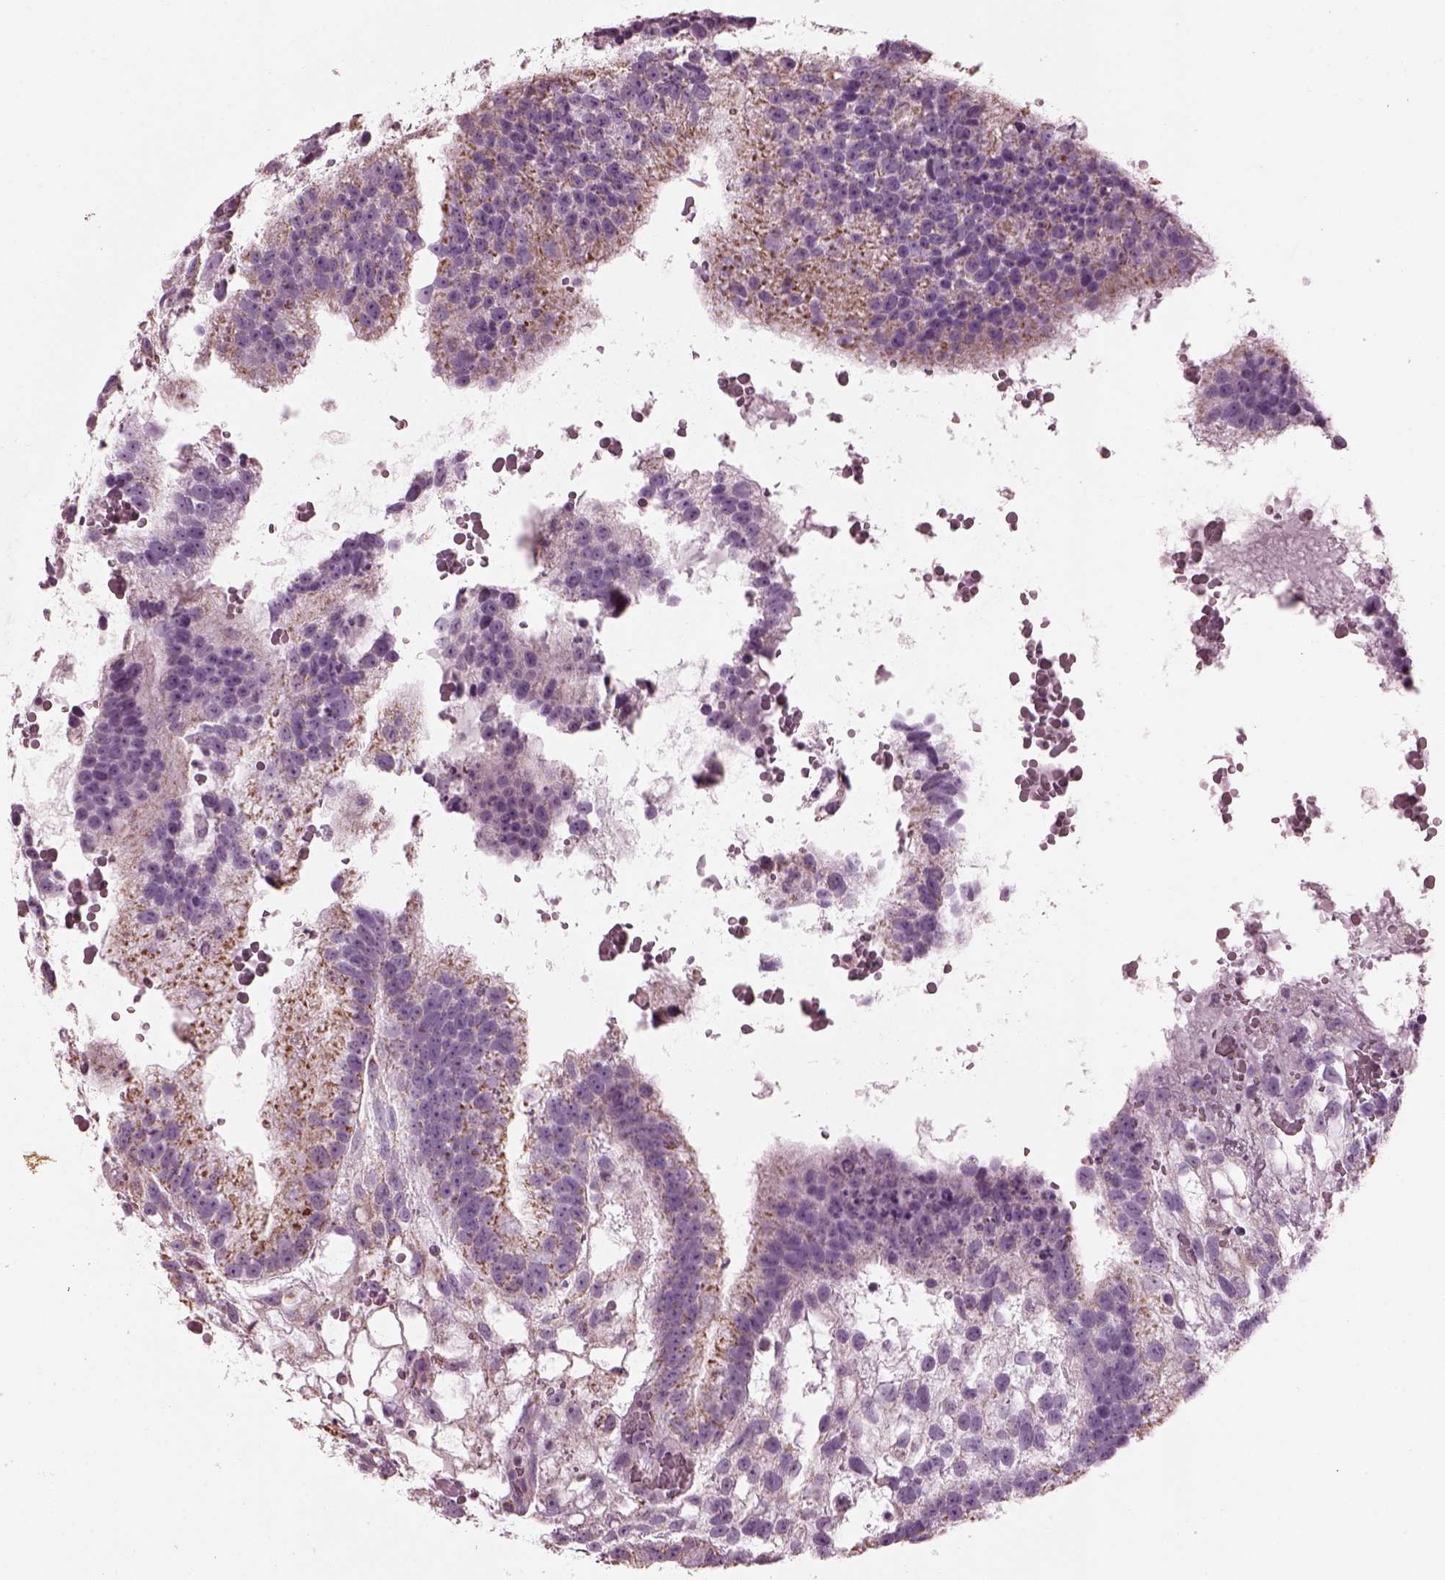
{"staining": {"intensity": "moderate", "quantity": ">75%", "location": "cytoplasmic/membranous"}, "tissue": "testis cancer", "cell_type": "Tumor cells", "image_type": "cancer", "snomed": [{"axis": "morphology", "description": "Normal tissue, NOS"}, {"axis": "morphology", "description": "Carcinoma, Embryonal, NOS"}, {"axis": "topography", "description": "Testis"}, {"axis": "topography", "description": "Epididymis"}], "caption": "Immunohistochemical staining of embryonal carcinoma (testis) displays medium levels of moderate cytoplasmic/membranous protein expression in about >75% of tumor cells. (Brightfield microscopy of DAB IHC at high magnification).", "gene": "ATP5MF", "patient": {"sex": "male", "age": 32}}